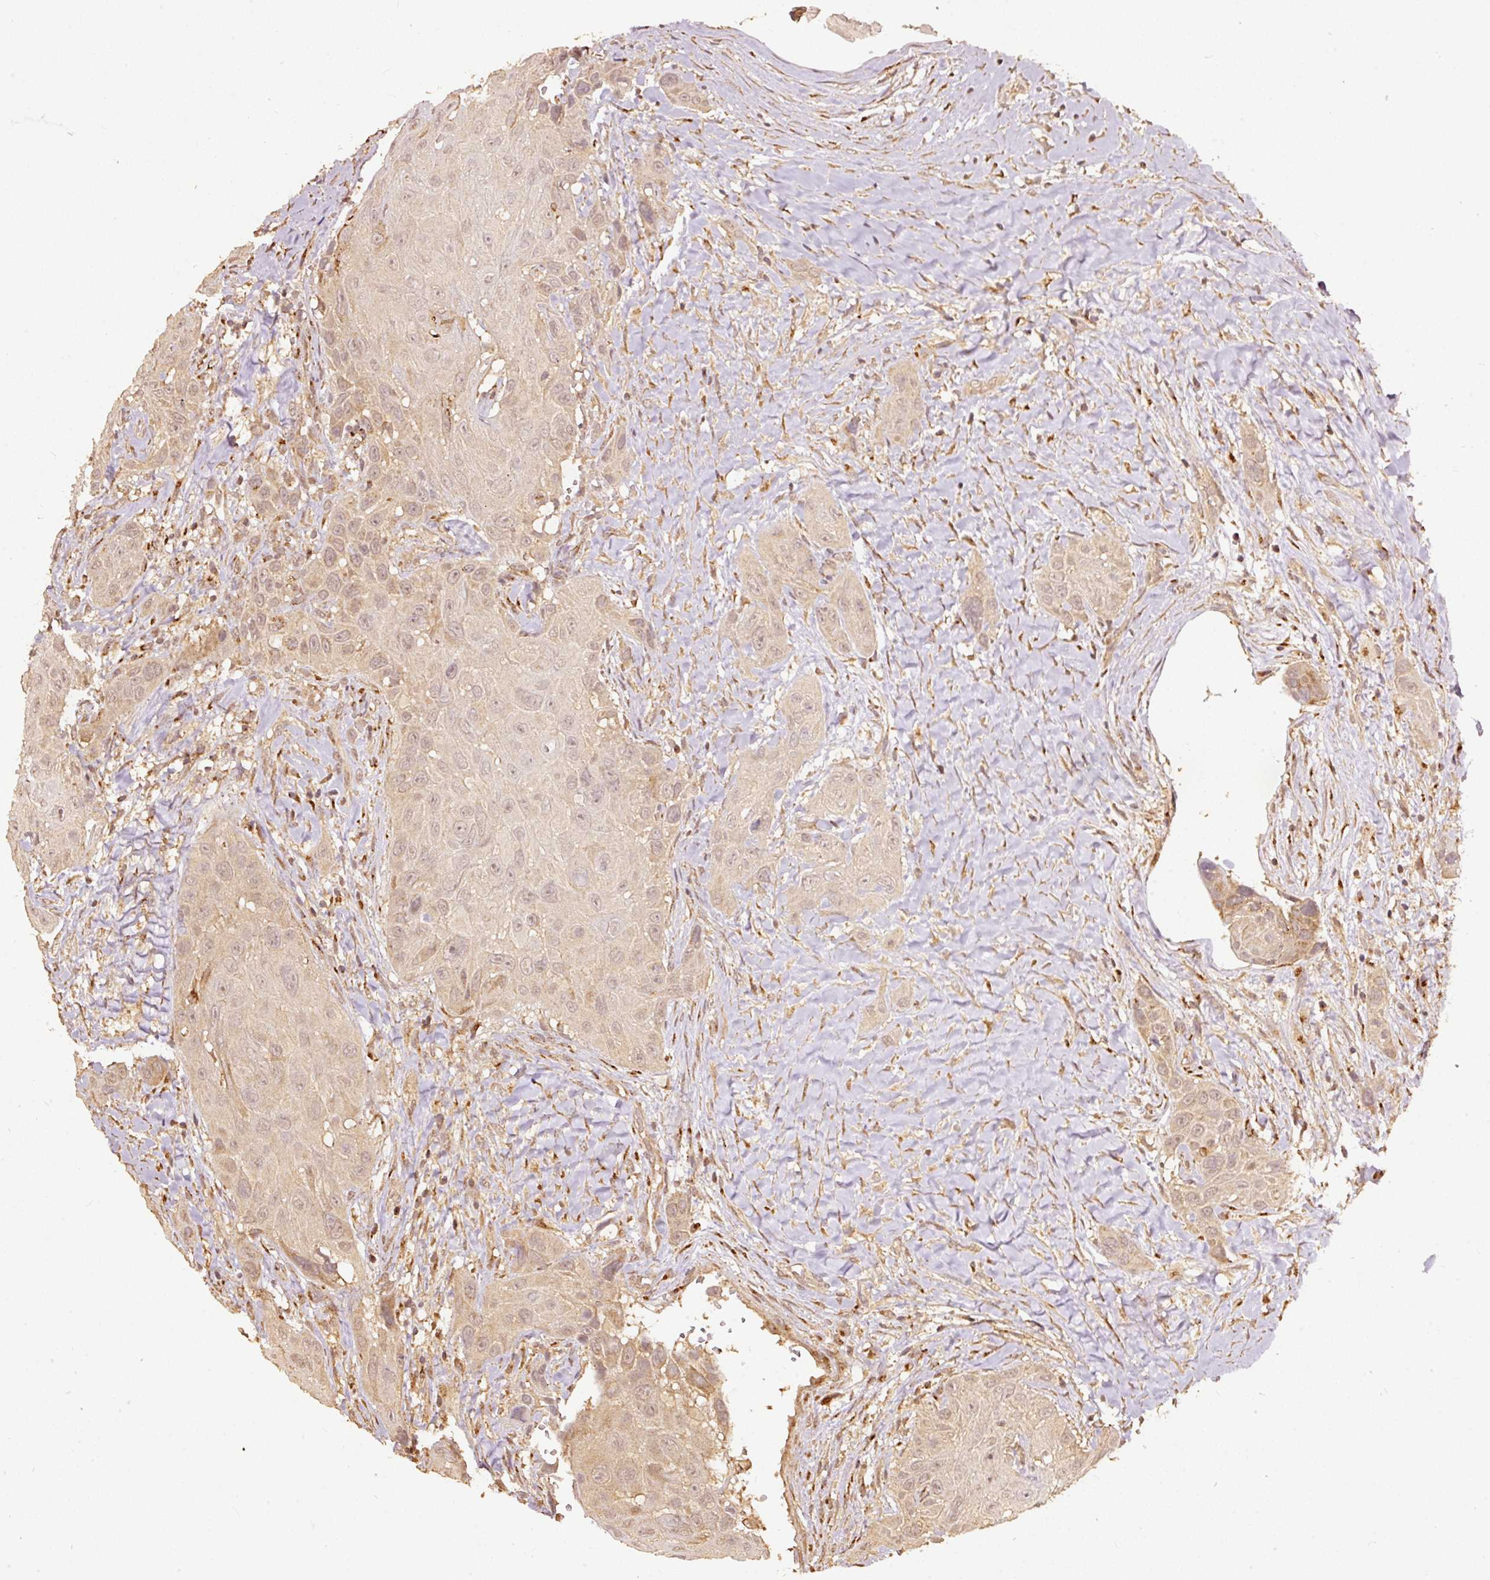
{"staining": {"intensity": "weak", "quantity": "25%-75%", "location": "cytoplasmic/membranous,nuclear"}, "tissue": "head and neck cancer", "cell_type": "Tumor cells", "image_type": "cancer", "snomed": [{"axis": "morphology", "description": "Squamous cell carcinoma, NOS"}, {"axis": "topography", "description": "Head-Neck"}], "caption": "Weak cytoplasmic/membranous and nuclear staining for a protein is appreciated in approximately 25%-75% of tumor cells of head and neck squamous cell carcinoma using IHC.", "gene": "FUT8", "patient": {"sex": "male", "age": 81}}